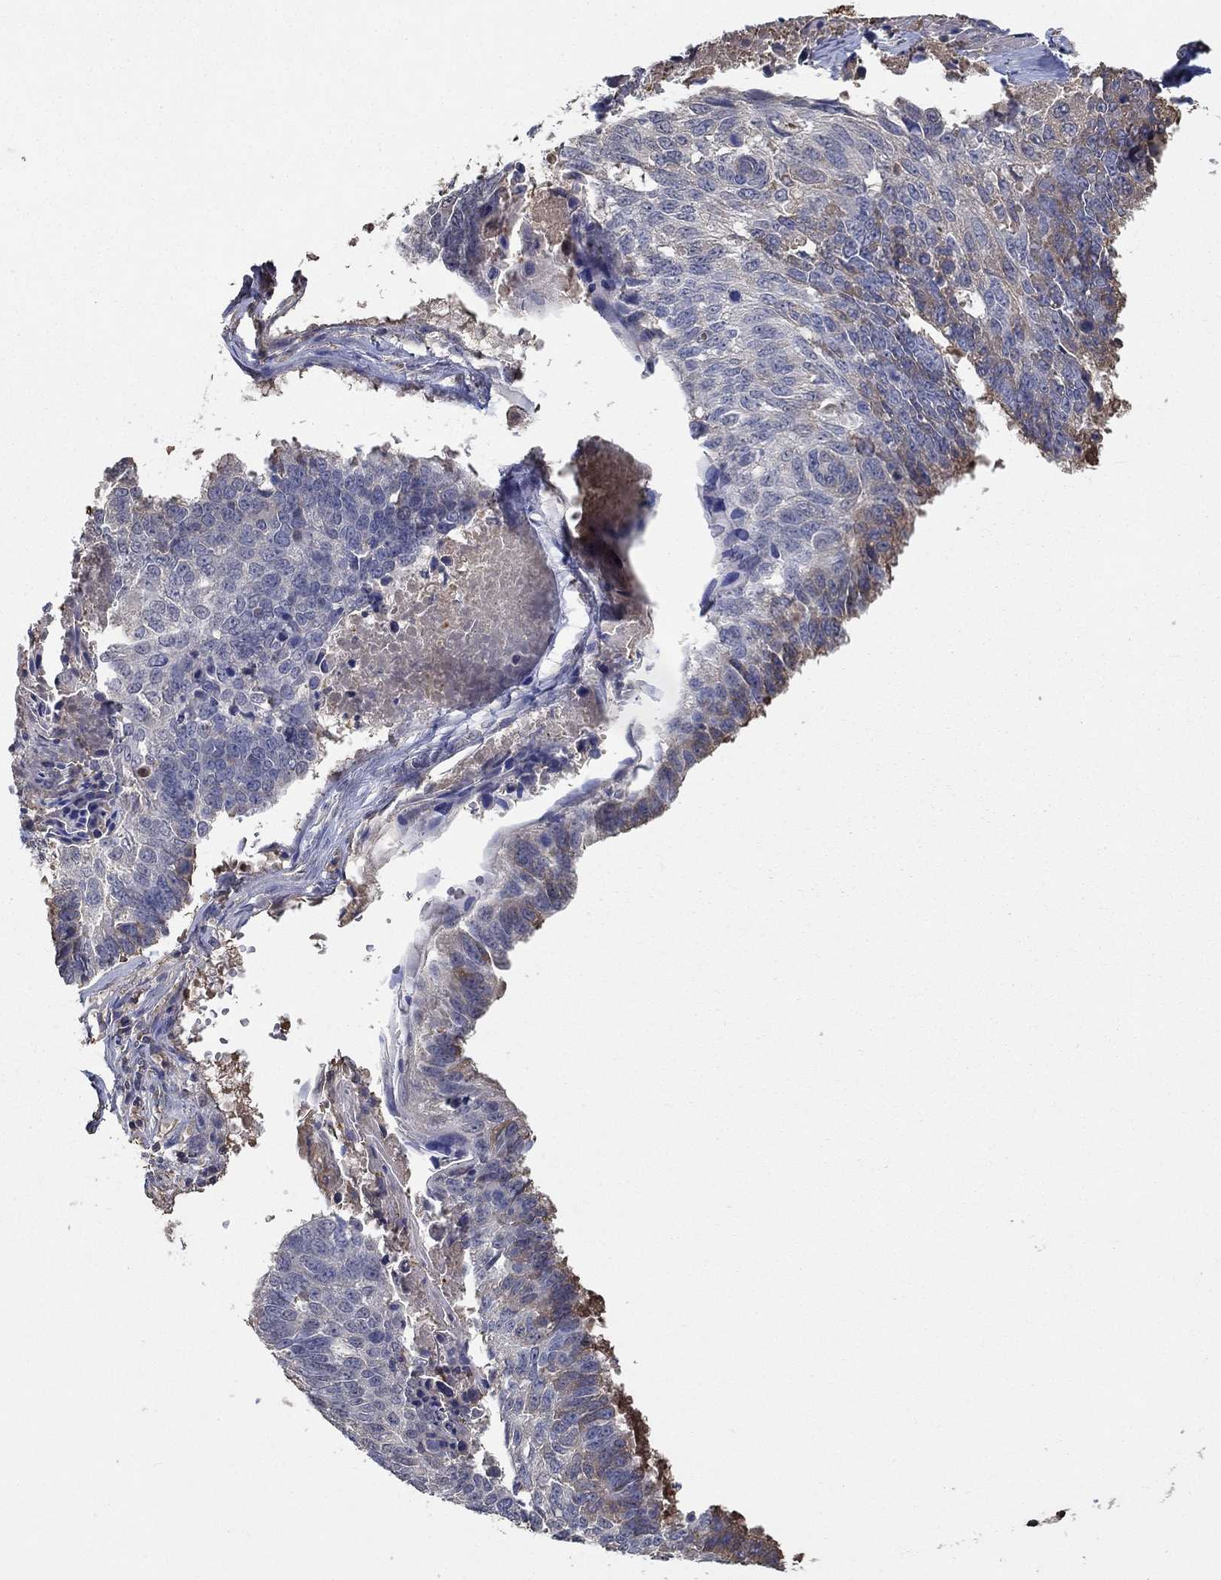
{"staining": {"intensity": "negative", "quantity": "none", "location": "none"}, "tissue": "lung cancer", "cell_type": "Tumor cells", "image_type": "cancer", "snomed": [{"axis": "morphology", "description": "Squamous cell carcinoma, NOS"}, {"axis": "topography", "description": "Lung"}], "caption": "The photomicrograph reveals no significant positivity in tumor cells of lung cancer (squamous cell carcinoma). (DAB immunohistochemistry (IHC) with hematoxylin counter stain).", "gene": "IL10", "patient": {"sex": "male", "age": 73}}